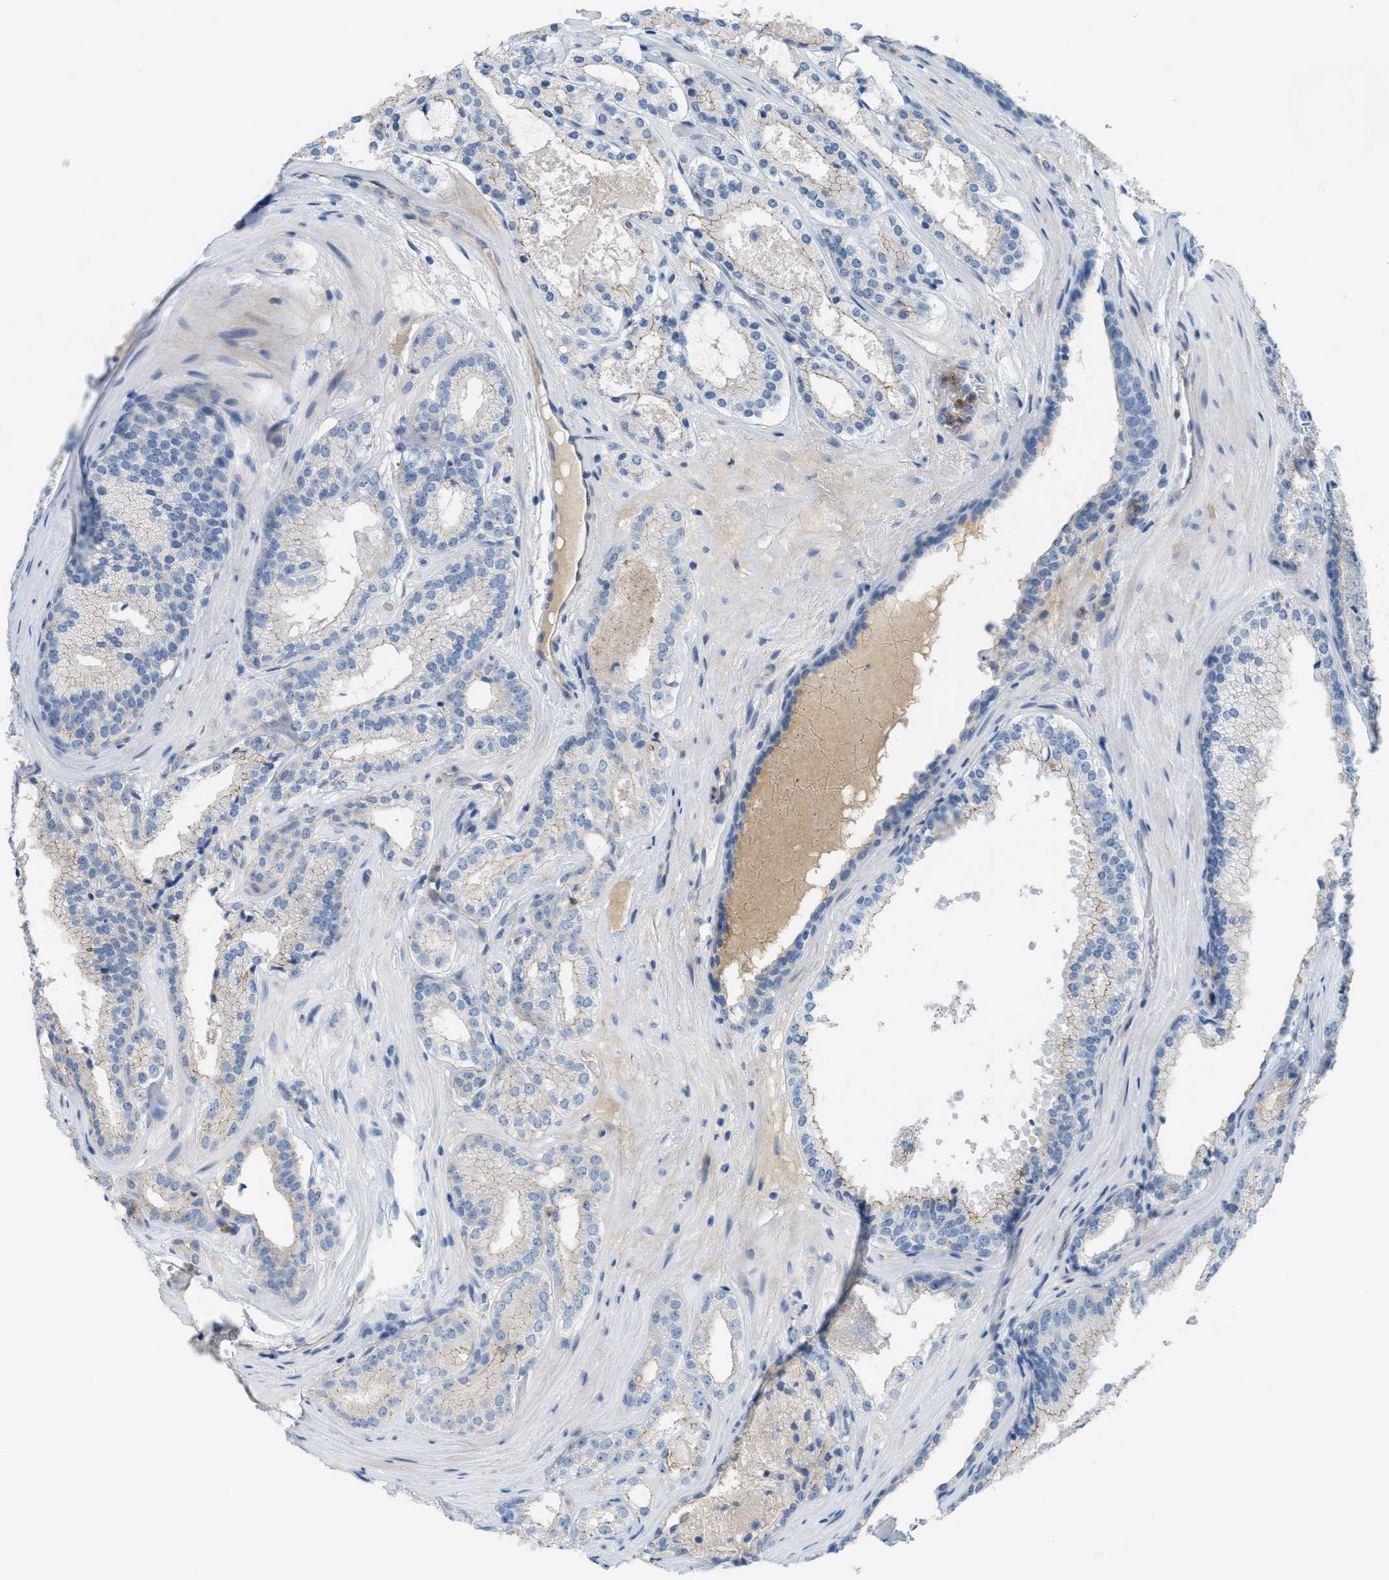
{"staining": {"intensity": "weak", "quantity": "<25%", "location": "cytoplasmic/membranous"}, "tissue": "prostate cancer", "cell_type": "Tumor cells", "image_type": "cancer", "snomed": [{"axis": "morphology", "description": "Adenocarcinoma, High grade"}, {"axis": "topography", "description": "Prostate"}], "caption": "Immunohistochemical staining of prostate high-grade adenocarcinoma reveals no significant expression in tumor cells.", "gene": "CRB3", "patient": {"sex": "male", "age": 65}}